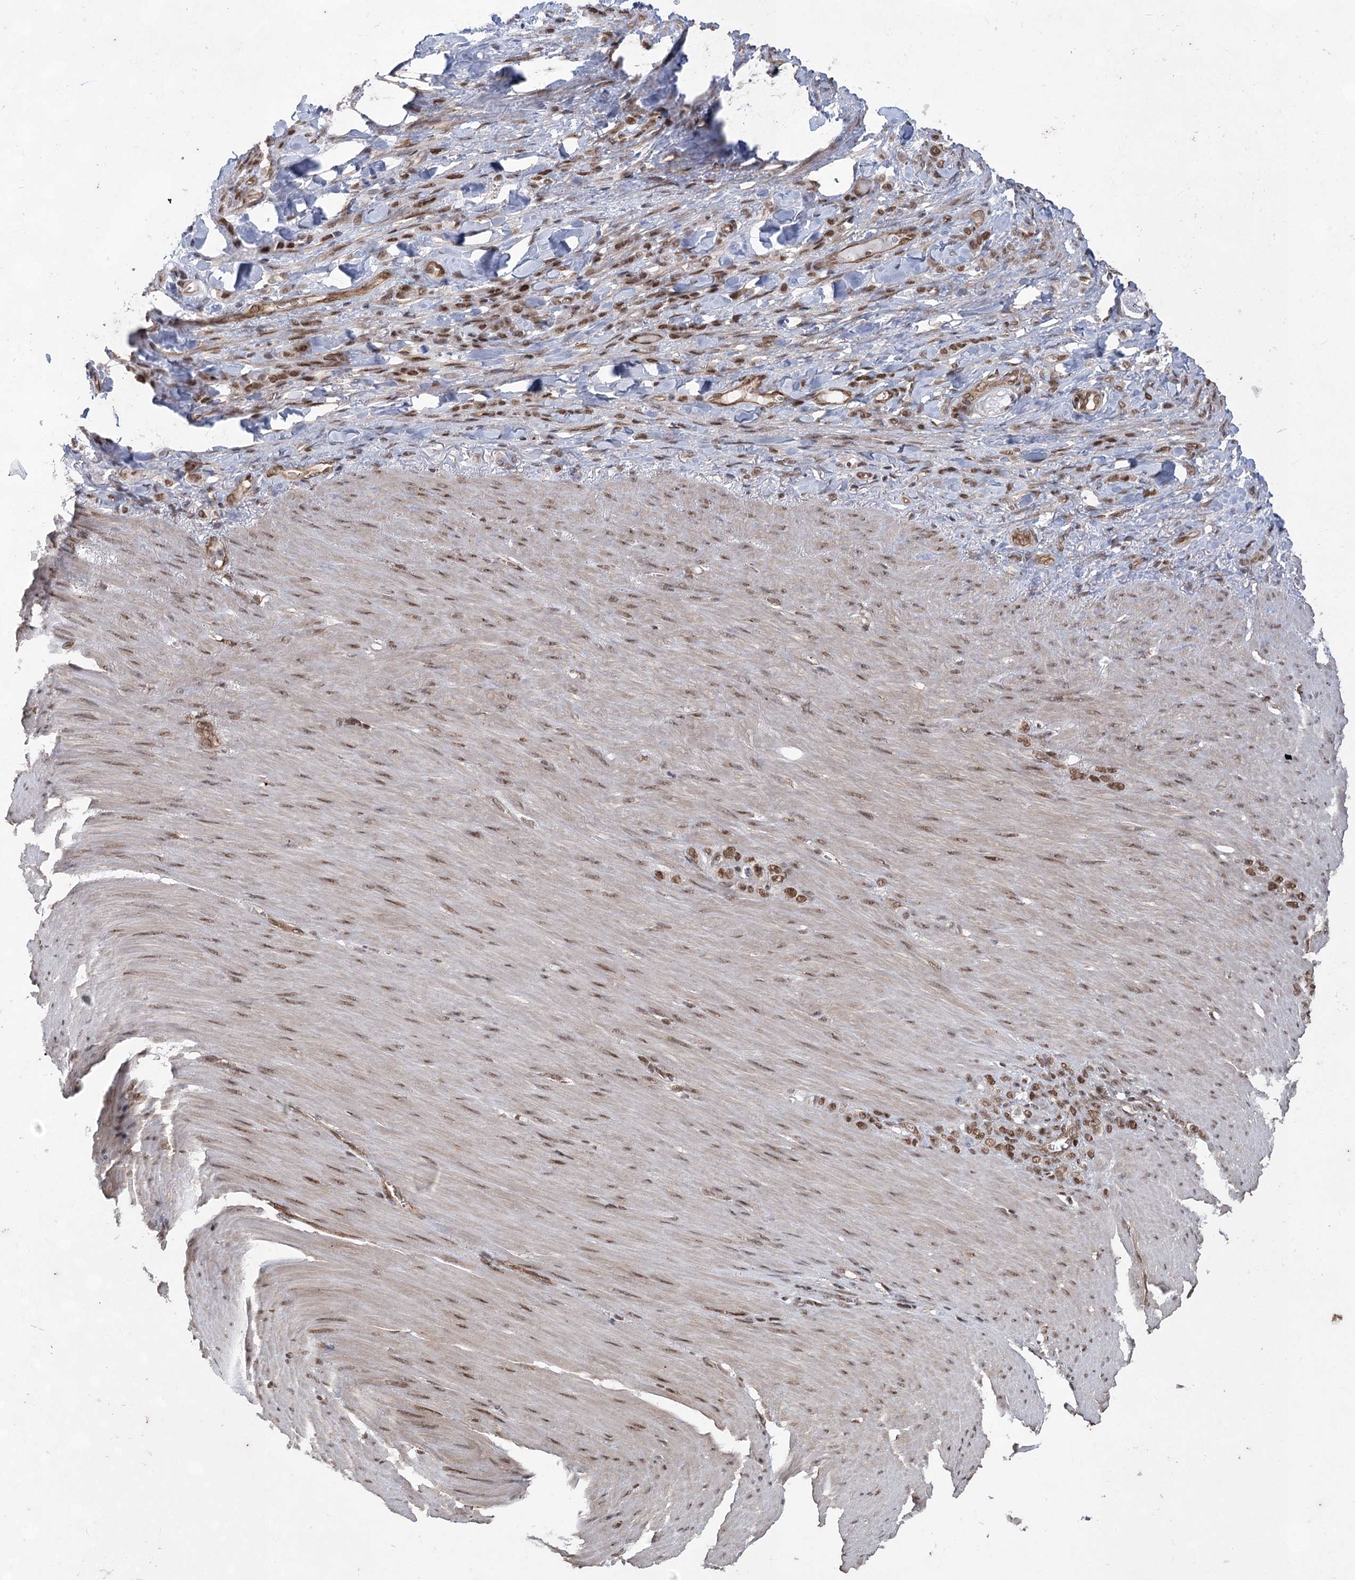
{"staining": {"intensity": "moderate", "quantity": ">75%", "location": "nuclear"}, "tissue": "stomach cancer", "cell_type": "Tumor cells", "image_type": "cancer", "snomed": [{"axis": "morphology", "description": "Normal tissue, NOS"}, {"axis": "morphology", "description": "Adenocarcinoma, NOS"}, {"axis": "topography", "description": "Stomach"}], "caption": "Immunohistochemistry photomicrograph of human stomach cancer (adenocarcinoma) stained for a protein (brown), which shows medium levels of moderate nuclear expression in approximately >75% of tumor cells.", "gene": "ZCCHC8", "patient": {"sex": "male", "age": 82}}